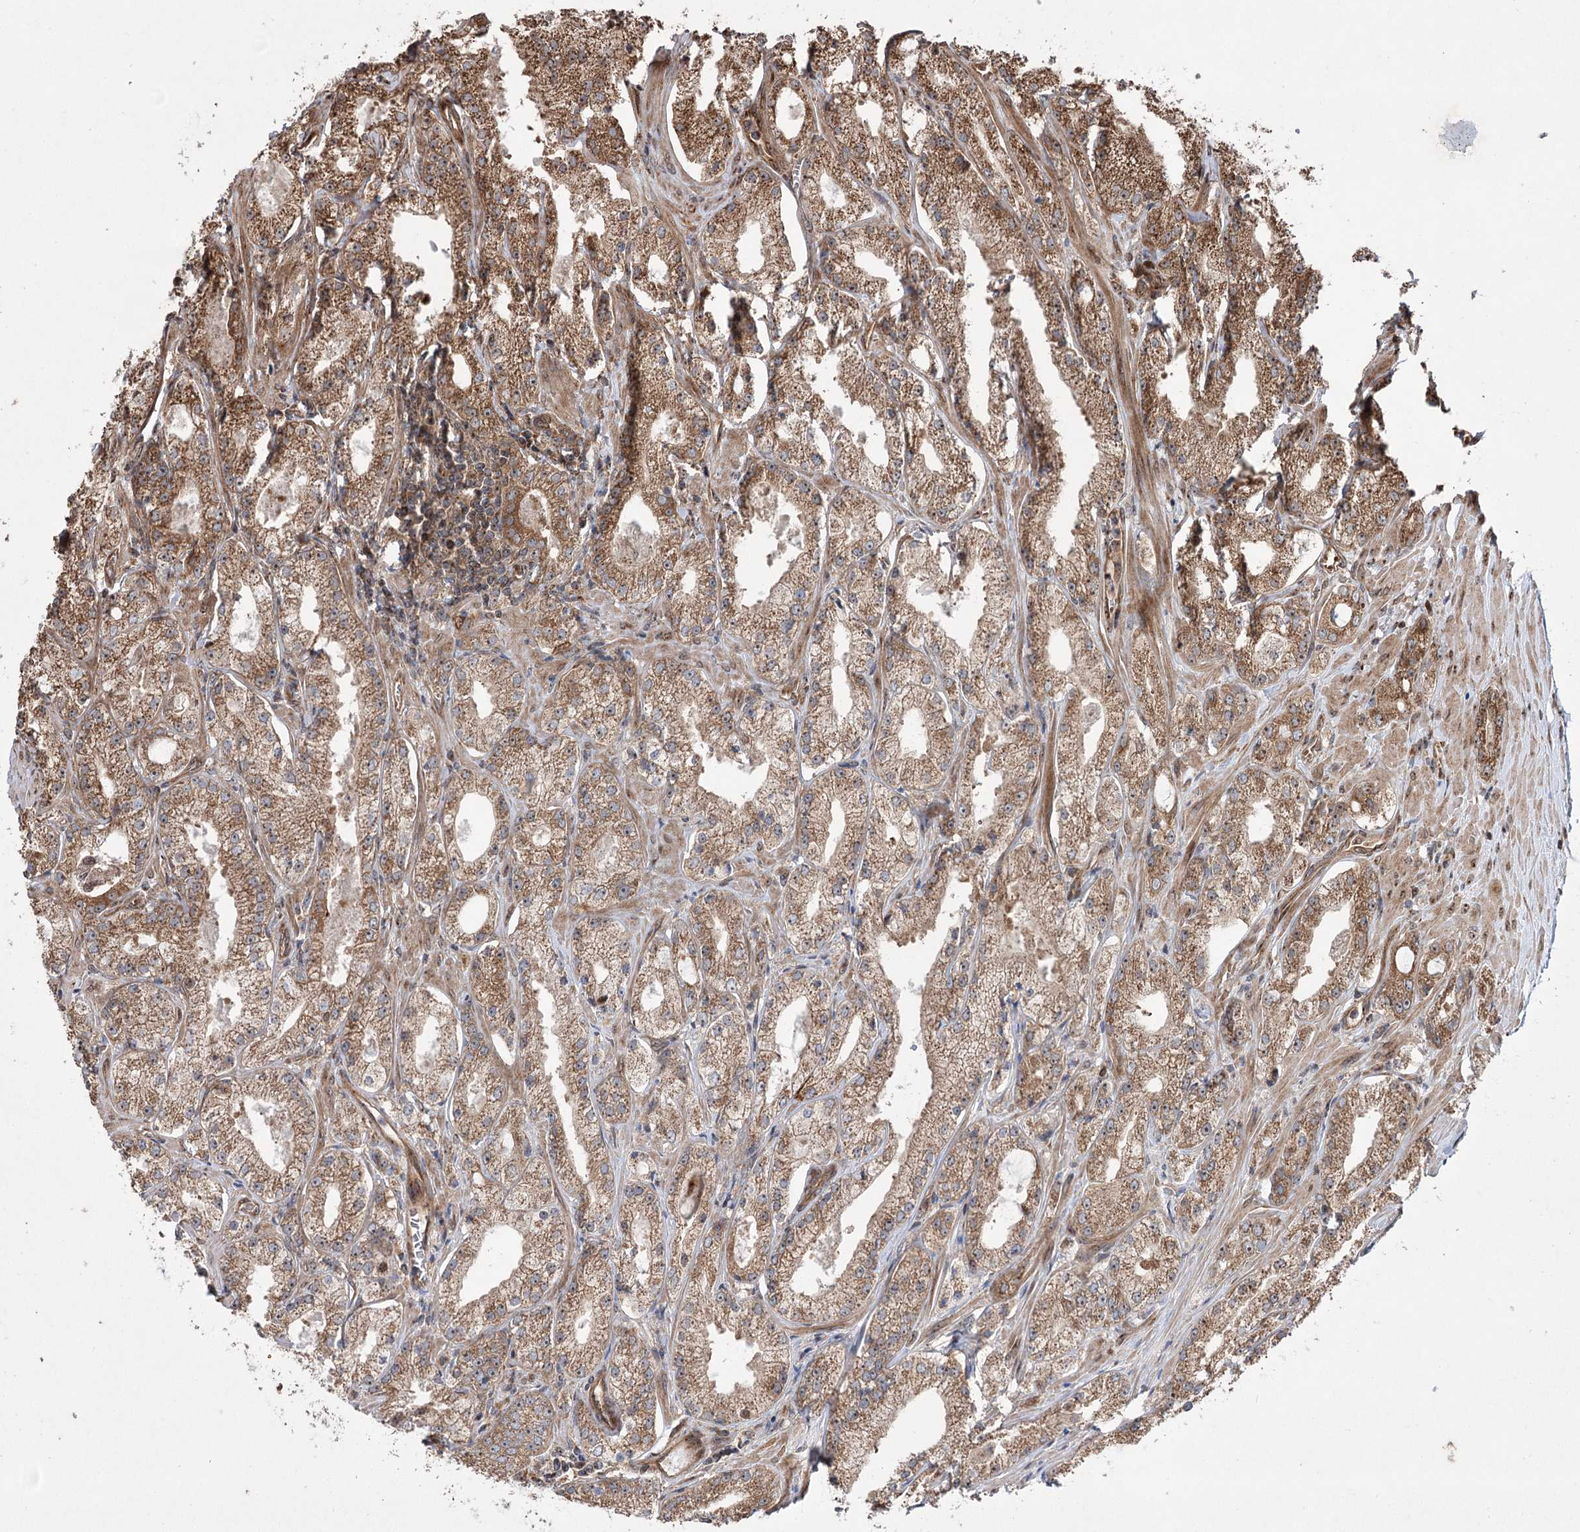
{"staining": {"intensity": "moderate", "quantity": ">75%", "location": "cytoplasmic/membranous"}, "tissue": "prostate cancer", "cell_type": "Tumor cells", "image_type": "cancer", "snomed": [{"axis": "morphology", "description": "Adenocarcinoma, Low grade"}, {"axis": "topography", "description": "Prostate"}], "caption": "The image exhibits a brown stain indicating the presence of a protein in the cytoplasmic/membranous of tumor cells in prostate cancer (adenocarcinoma (low-grade)).", "gene": "SERINC5", "patient": {"sex": "male", "age": 69}}